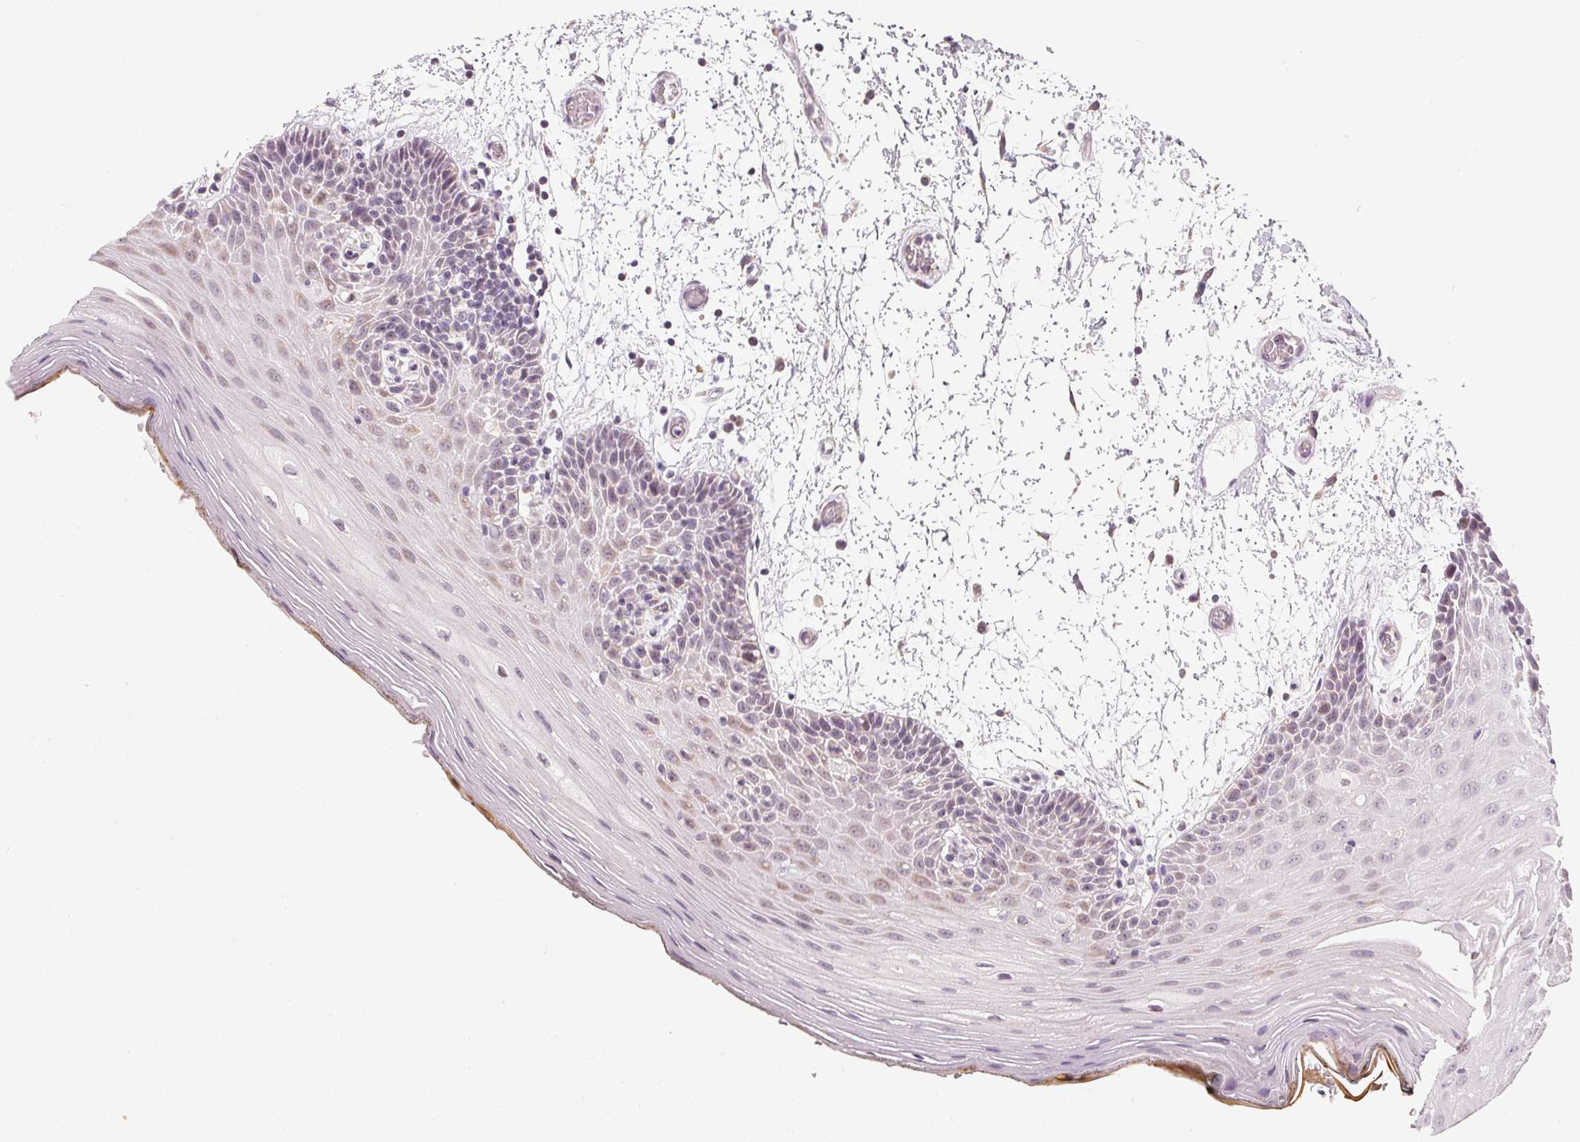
{"staining": {"intensity": "weak", "quantity": "<25%", "location": "cytoplasmic/membranous"}, "tissue": "oral mucosa", "cell_type": "Squamous epithelial cells", "image_type": "normal", "snomed": [{"axis": "morphology", "description": "Normal tissue, NOS"}, {"axis": "morphology", "description": "Squamous cell carcinoma, NOS"}, {"axis": "topography", "description": "Oral tissue"}, {"axis": "topography", "description": "Head-Neck"}], "caption": "Squamous epithelial cells are negative for protein expression in normal human oral mucosa. (Stains: DAB IHC with hematoxylin counter stain, Microscopy: brightfield microscopy at high magnification).", "gene": "COQ7", "patient": {"sex": "male", "age": 52}}